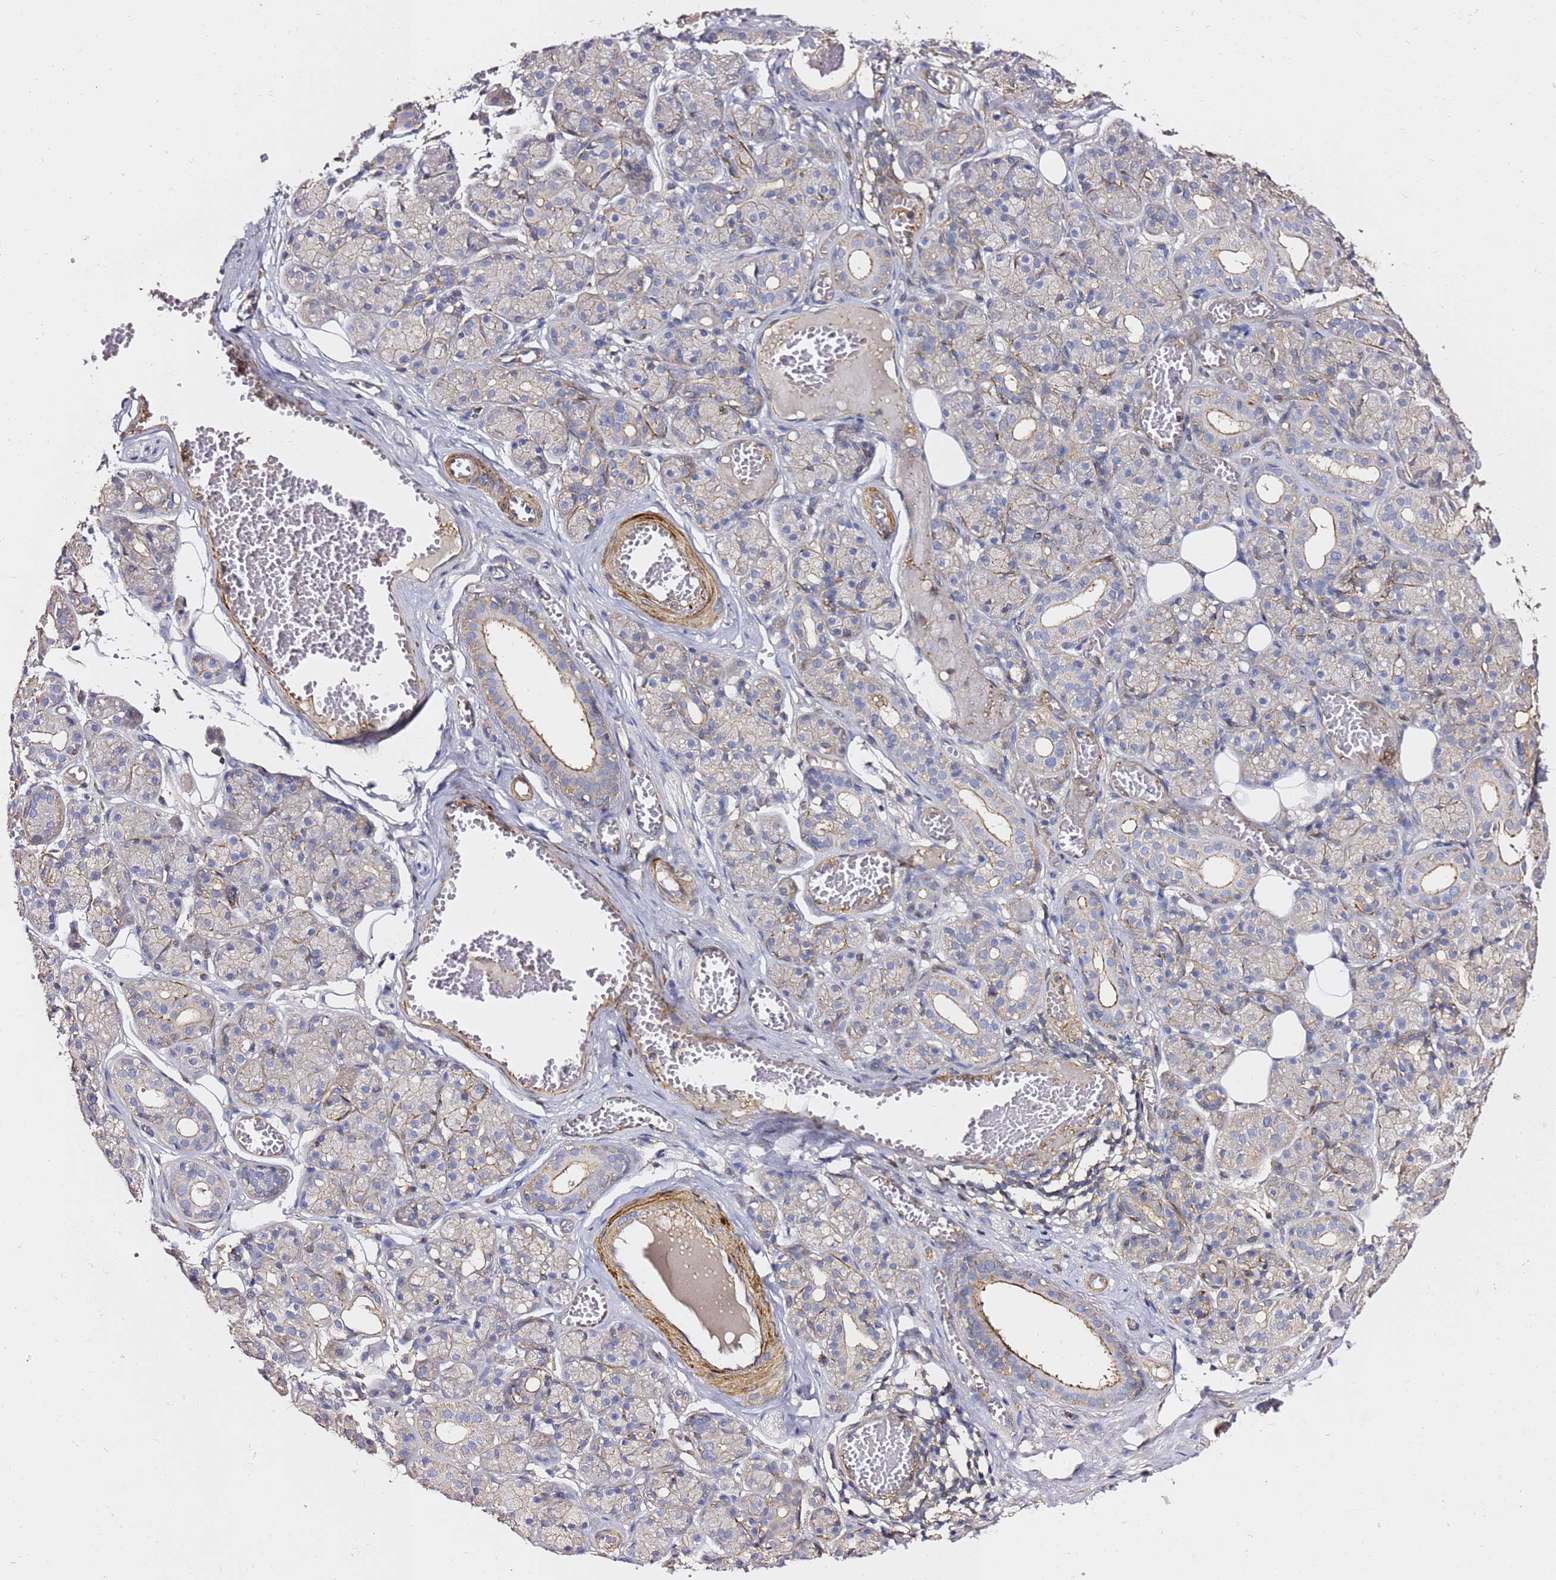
{"staining": {"intensity": "moderate", "quantity": "<25%", "location": "cytoplasmic/membranous"}, "tissue": "salivary gland", "cell_type": "Glandular cells", "image_type": "normal", "snomed": [{"axis": "morphology", "description": "Normal tissue, NOS"}, {"axis": "topography", "description": "Salivary gland"}], "caption": "The photomicrograph demonstrates staining of normal salivary gland, revealing moderate cytoplasmic/membranous protein expression (brown color) within glandular cells.", "gene": "ZFP36L2", "patient": {"sex": "male", "age": 63}}